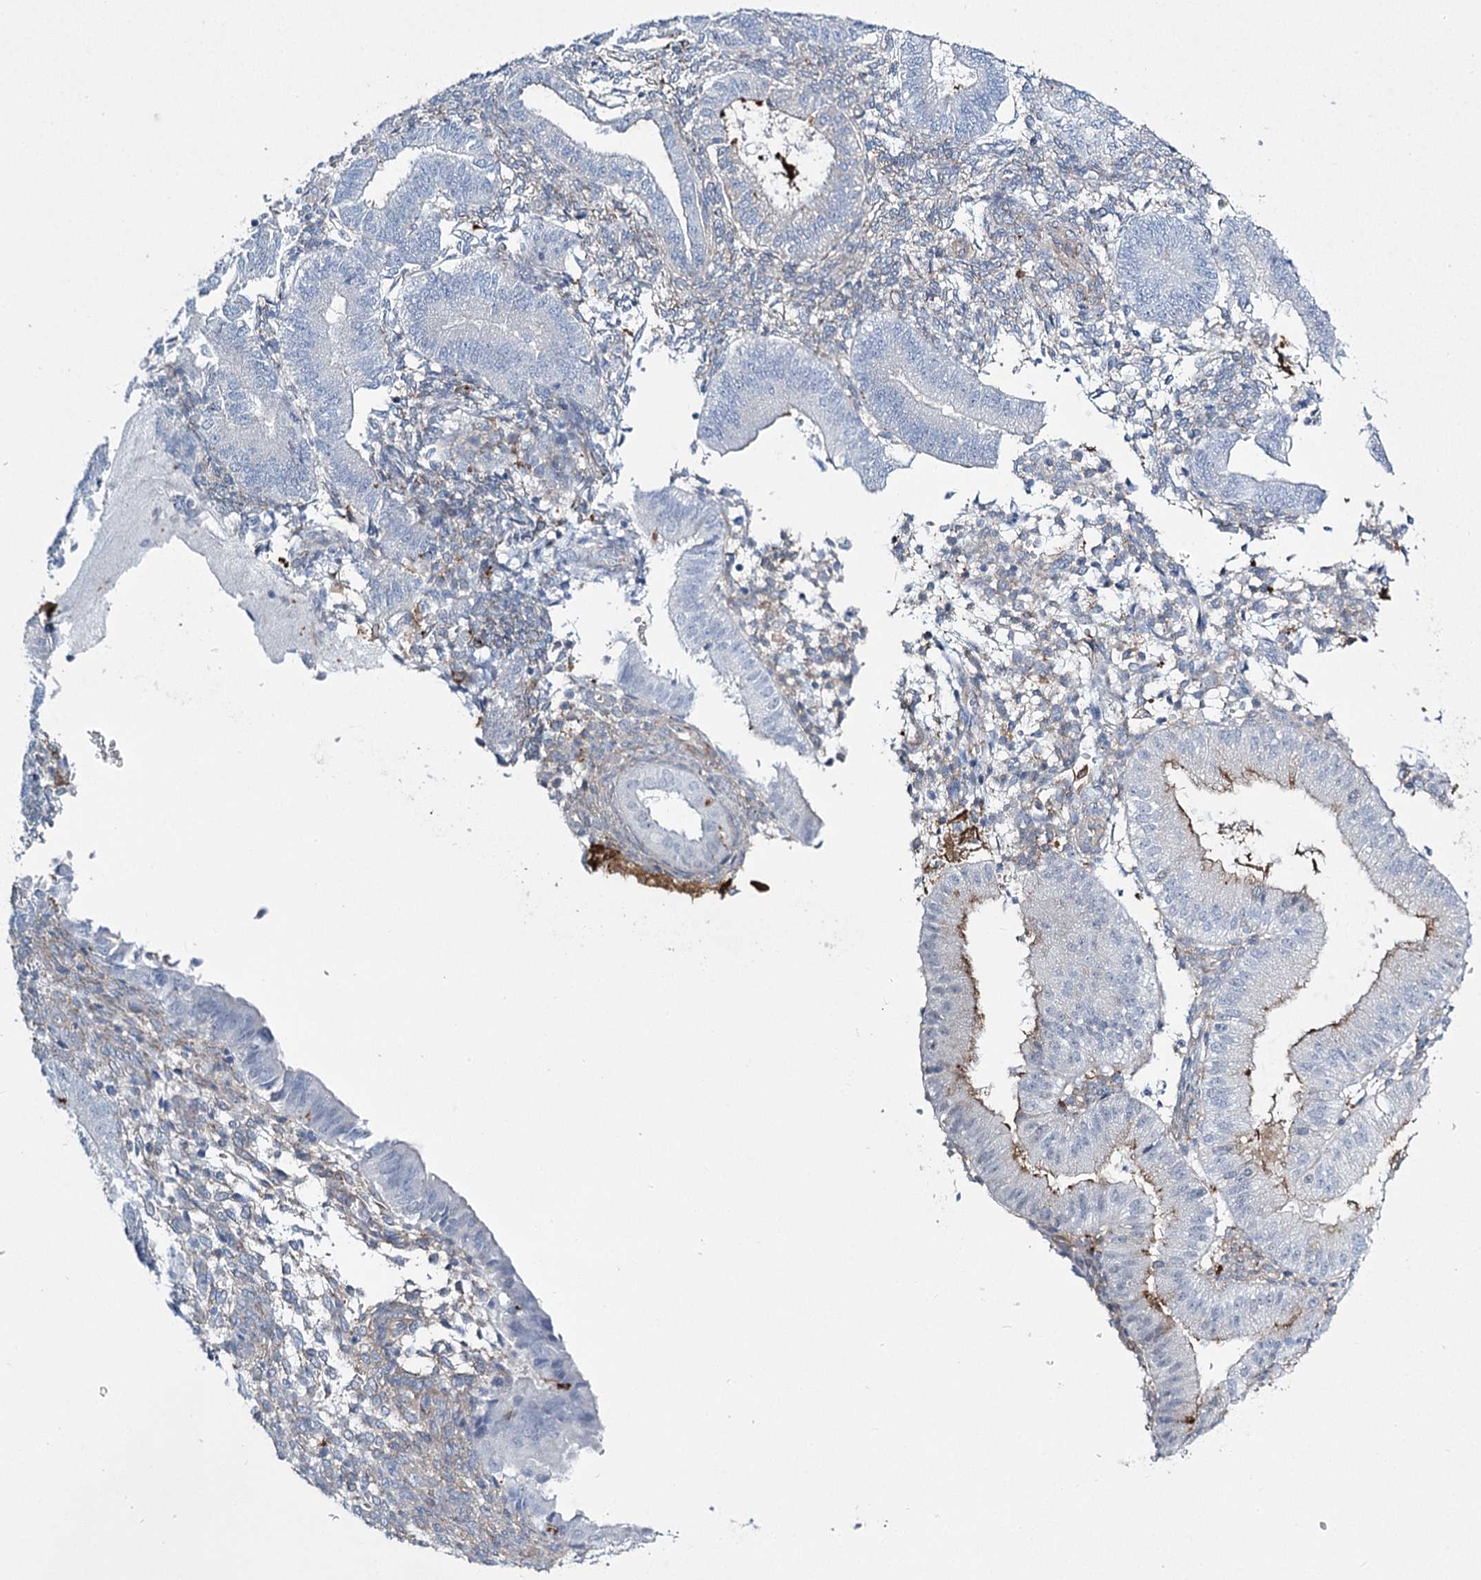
{"staining": {"intensity": "negative", "quantity": "none", "location": "none"}, "tissue": "endometrium", "cell_type": "Cells in endometrial stroma", "image_type": "normal", "snomed": [{"axis": "morphology", "description": "Normal tissue, NOS"}, {"axis": "topography", "description": "Endometrium"}], "caption": "A high-resolution histopathology image shows immunohistochemistry staining of benign endometrium, which demonstrates no significant staining in cells in endometrial stroma.", "gene": "CCDC88A", "patient": {"sex": "female", "age": 39}}